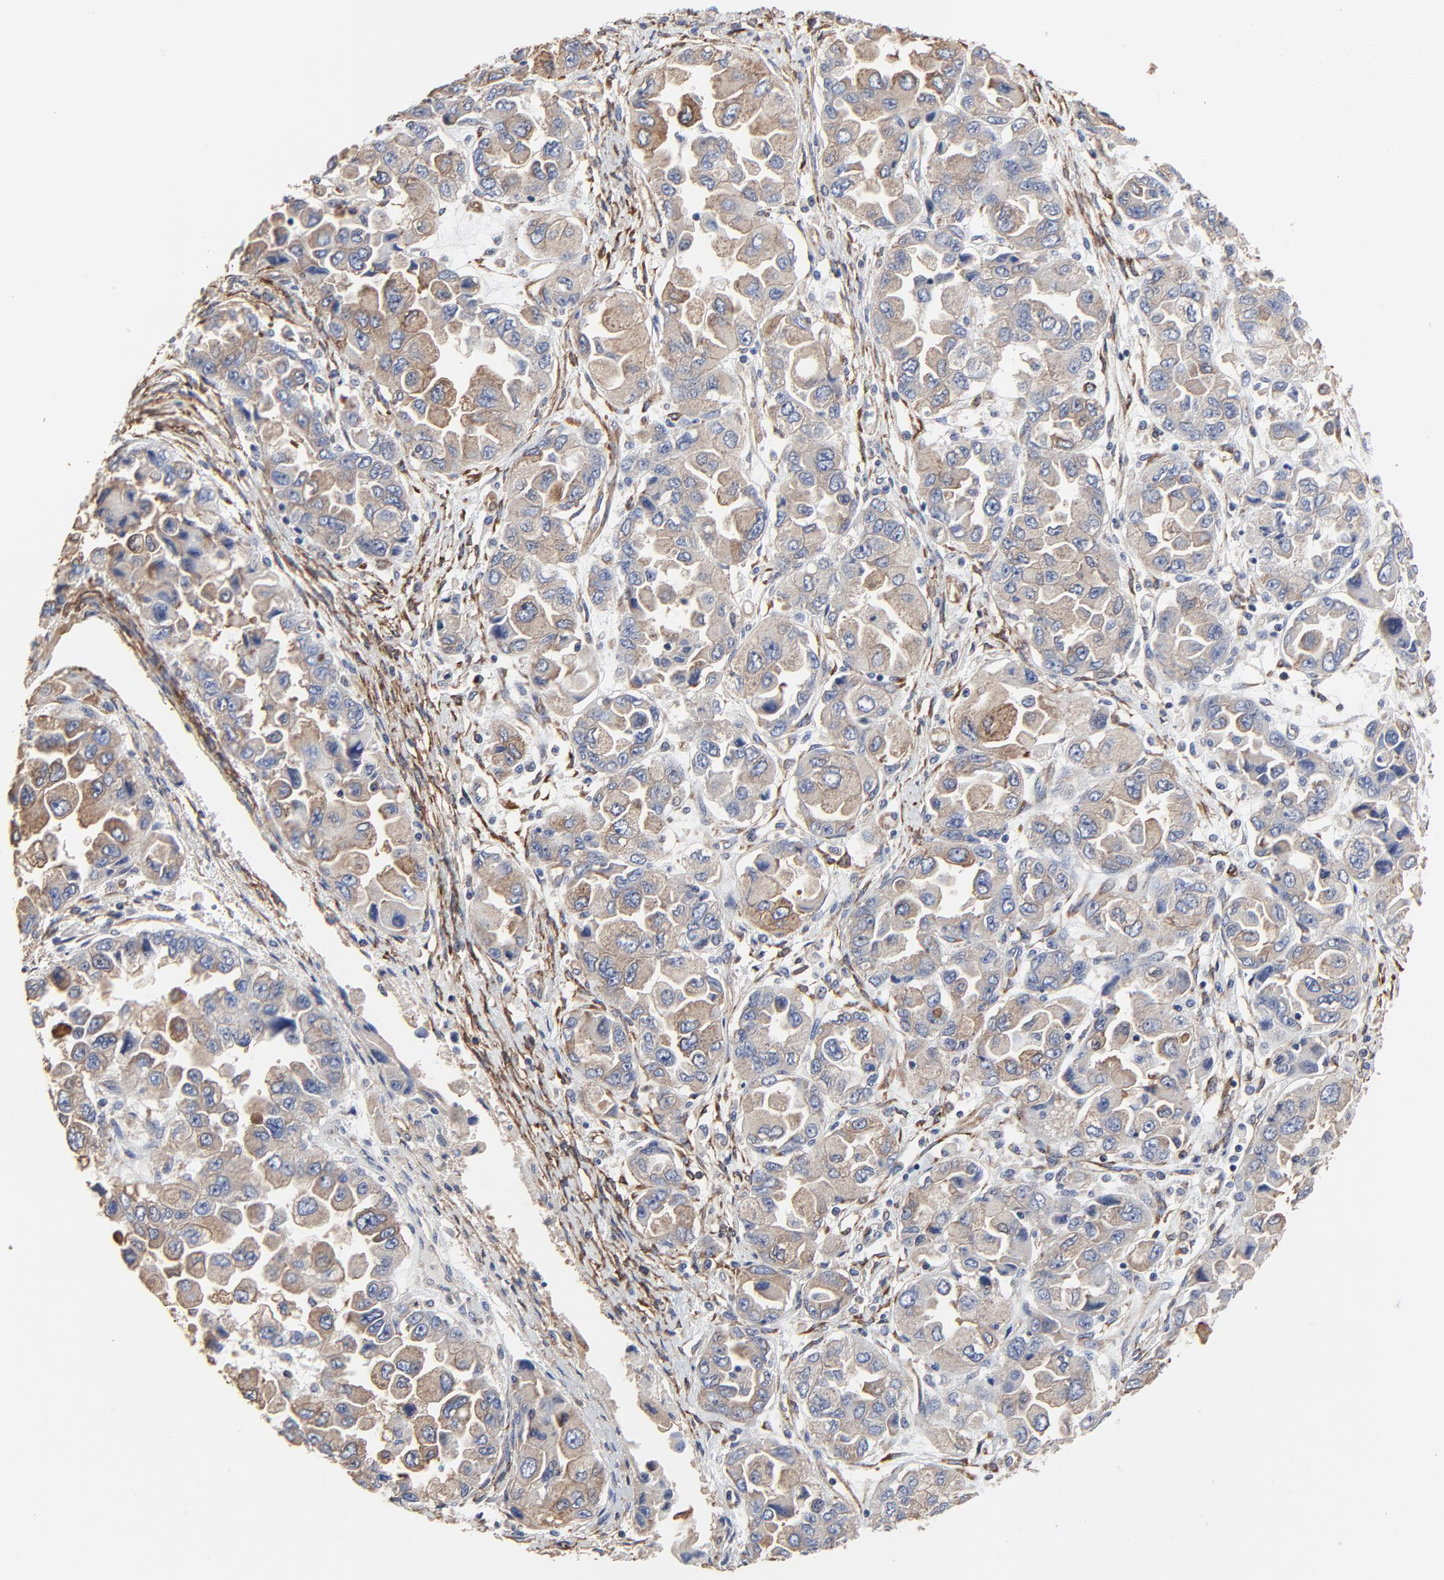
{"staining": {"intensity": "moderate", "quantity": ">75%", "location": "cytoplasmic/membranous"}, "tissue": "ovarian cancer", "cell_type": "Tumor cells", "image_type": "cancer", "snomed": [{"axis": "morphology", "description": "Cystadenocarcinoma, serous, NOS"}, {"axis": "topography", "description": "Ovary"}], "caption": "A histopathology image of serous cystadenocarcinoma (ovarian) stained for a protein displays moderate cytoplasmic/membranous brown staining in tumor cells.", "gene": "NXF3", "patient": {"sex": "female", "age": 84}}